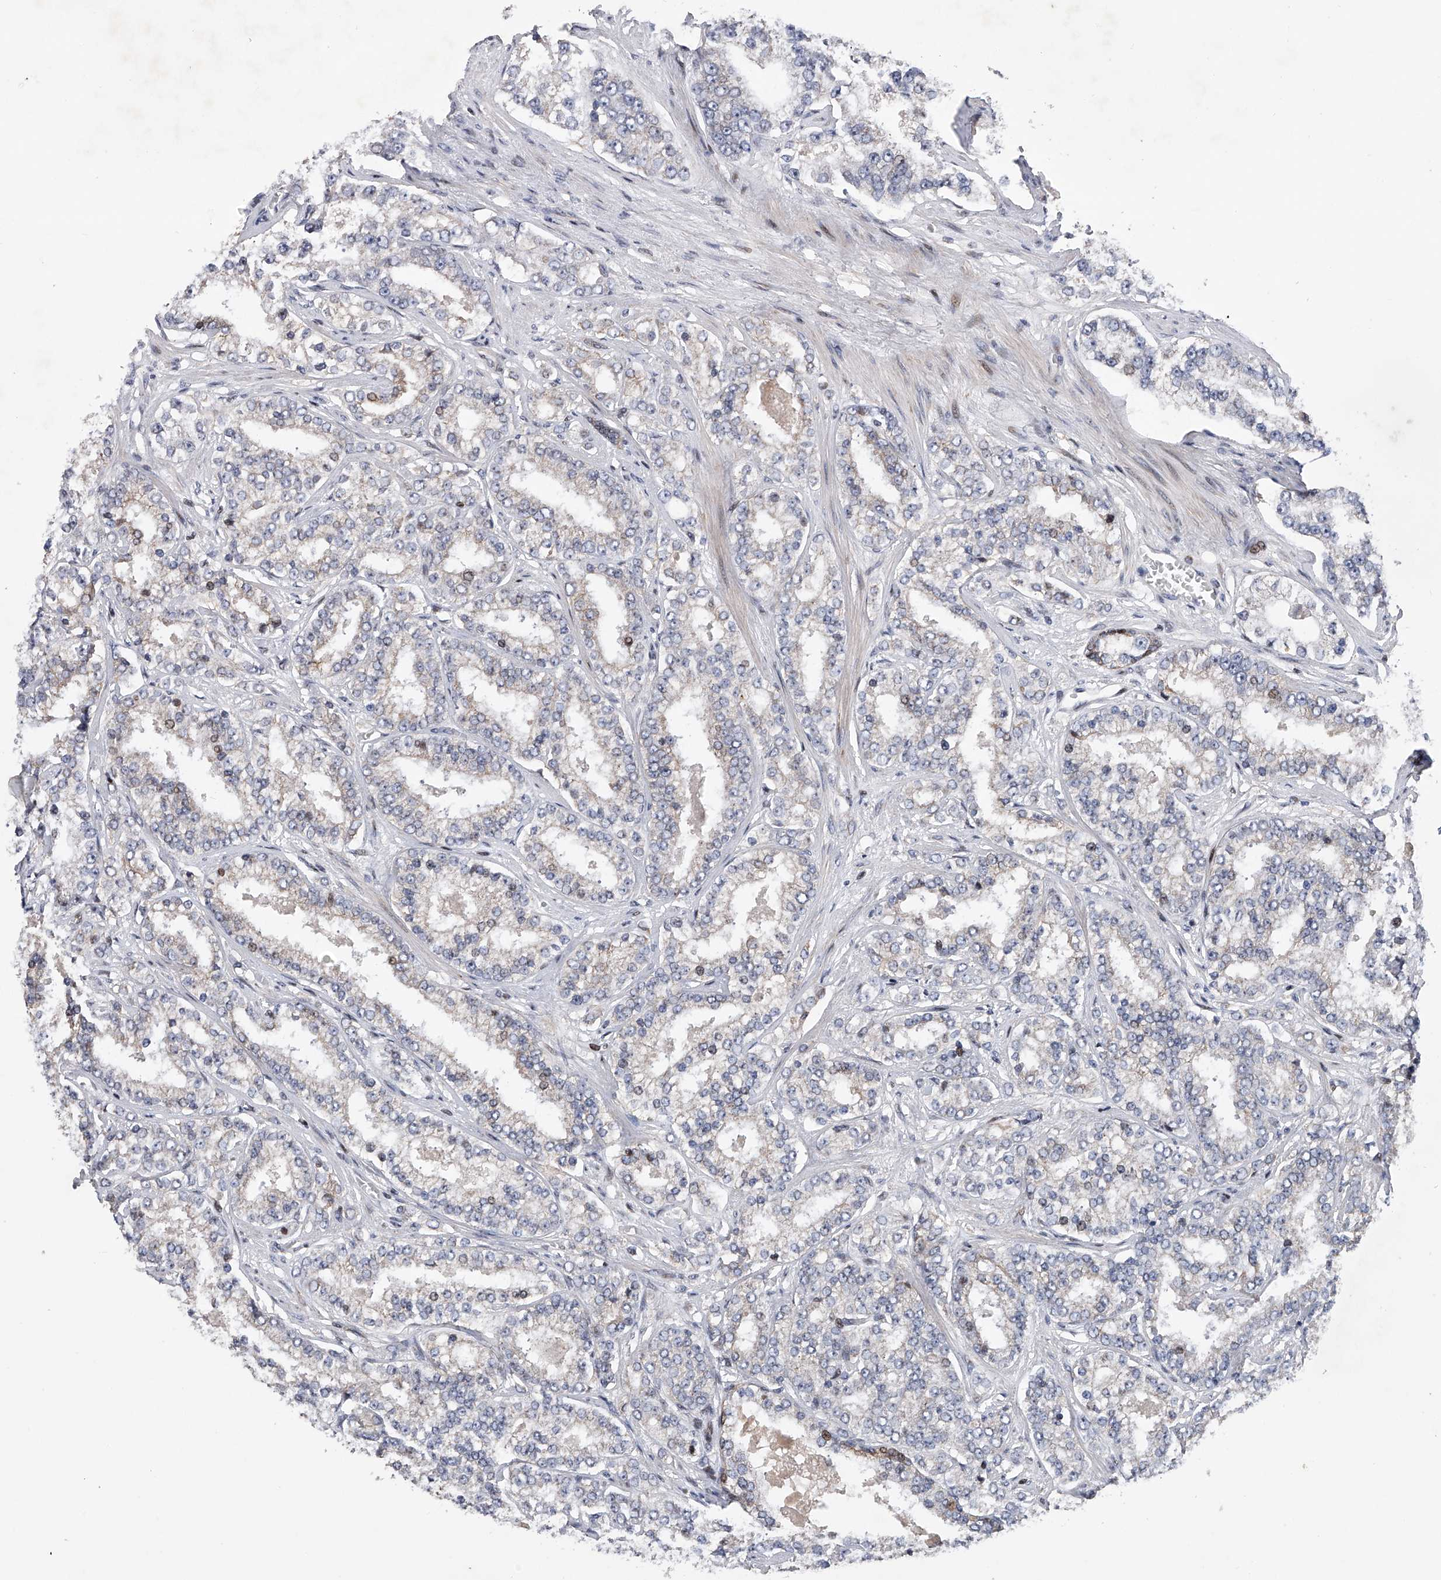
{"staining": {"intensity": "negative", "quantity": "none", "location": "none"}, "tissue": "prostate cancer", "cell_type": "Tumor cells", "image_type": "cancer", "snomed": [{"axis": "morphology", "description": "Normal tissue, NOS"}, {"axis": "morphology", "description": "Adenocarcinoma, High grade"}, {"axis": "topography", "description": "Prostate"}], "caption": "A micrograph of prostate cancer stained for a protein demonstrates no brown staining in tumor cells.", "gene": "CDH12", "patient": {"sex": "male", "age": 83}}